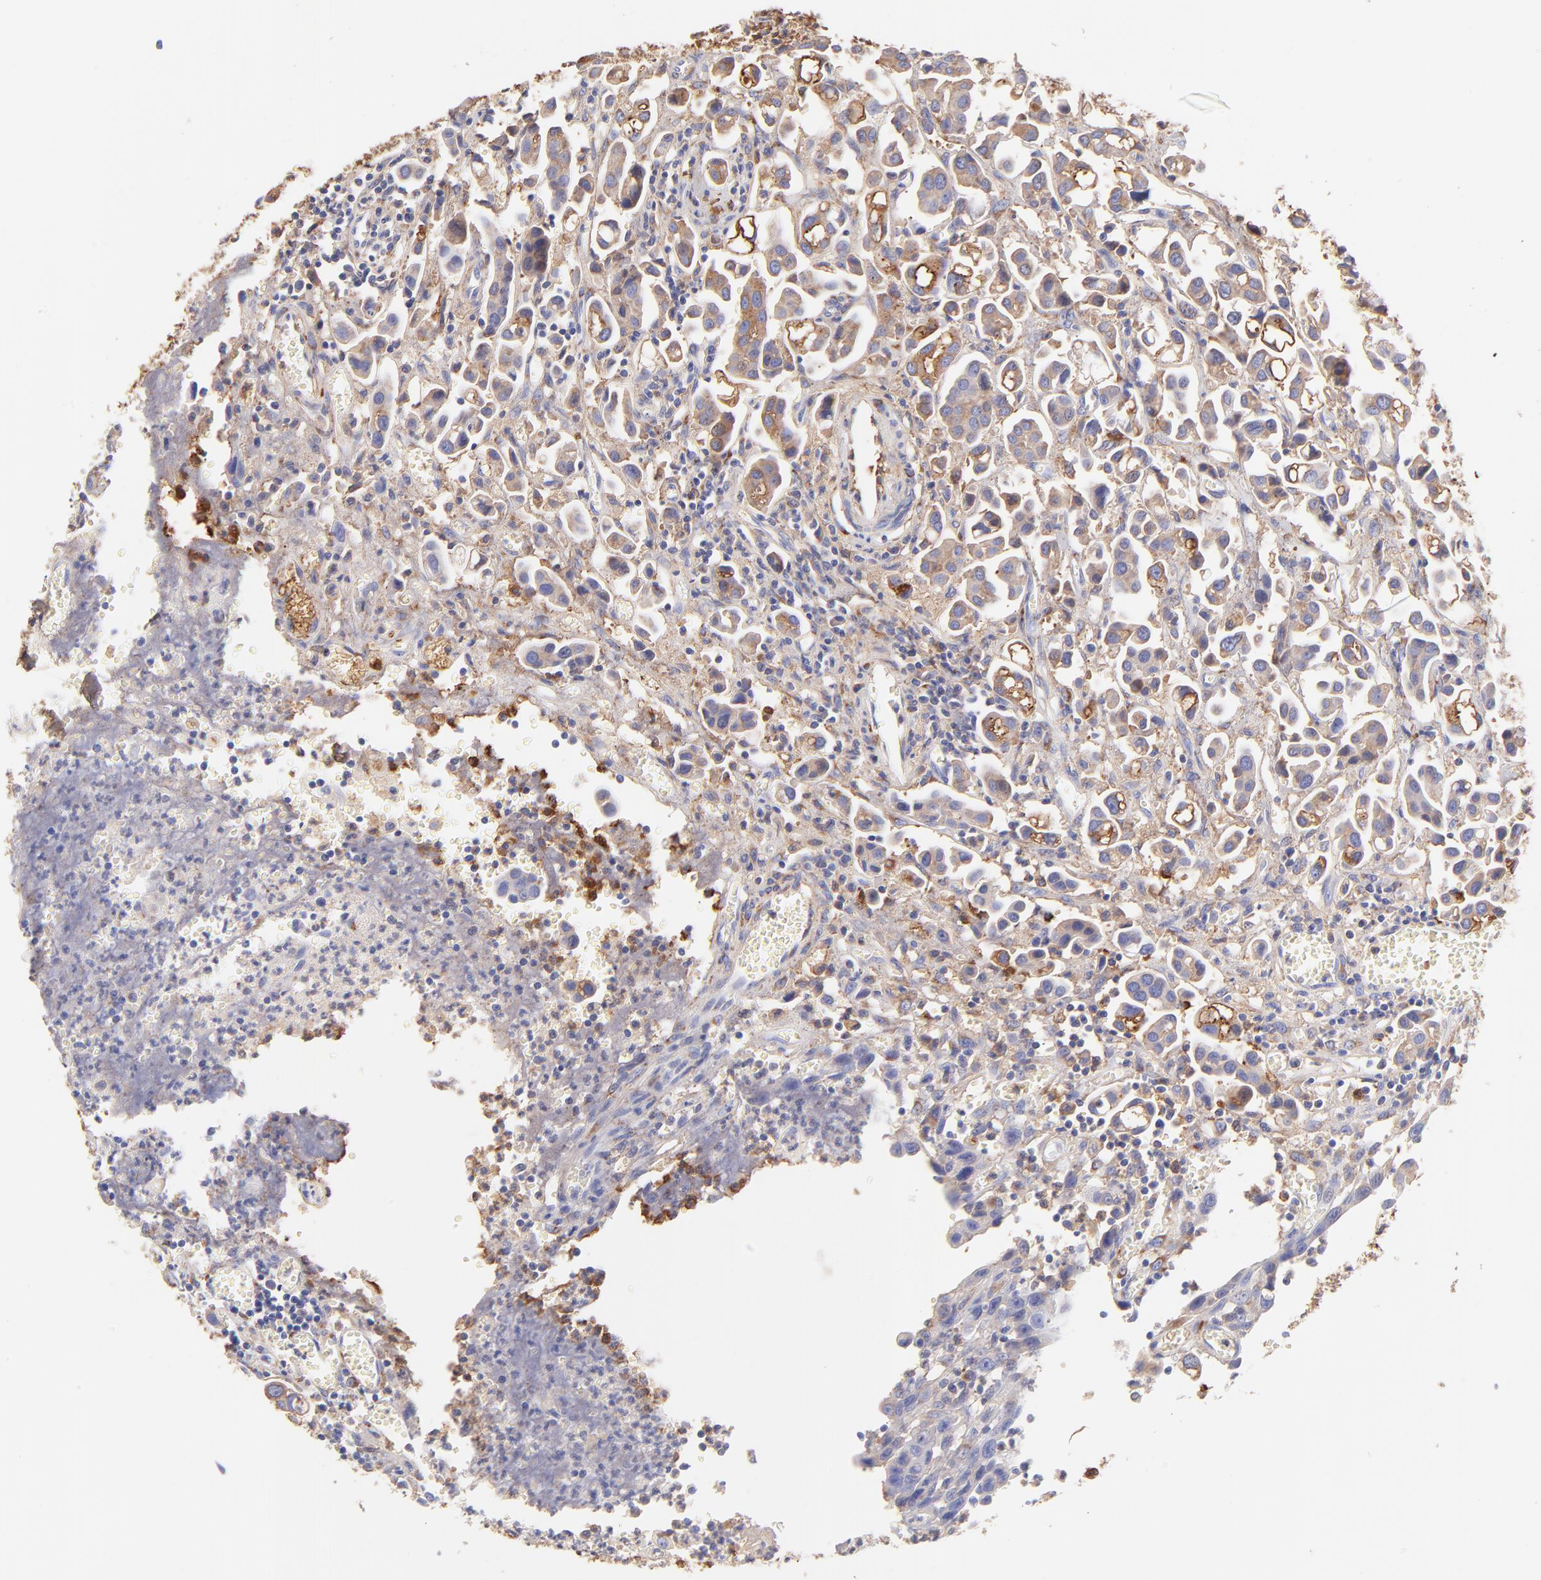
{"staining": {"intensity": "moderate", "quantity": ">75%", "location": "cytoplasmic/membranous"}, "tissue": "urothelial cancer", "cell_type": "Tumor cells", "image_type": "cancer", "snomed": [{"axis": "morphology", "description": "Urothelial carcinoma, High grade"}, {"axis": "topography", "description": "Urinary bladder"}], "caption": "Protein staining of urothelial cancer tissue reveals moderate cytoplasmic/membranous staining in about >75% of tumor cells. (DAB (3,3'-diaminobenzidine) = brown stain, brightfield microscopy at high magnification).", "gene": "BGN", "patient": {"sex": "male", "age": 66}}